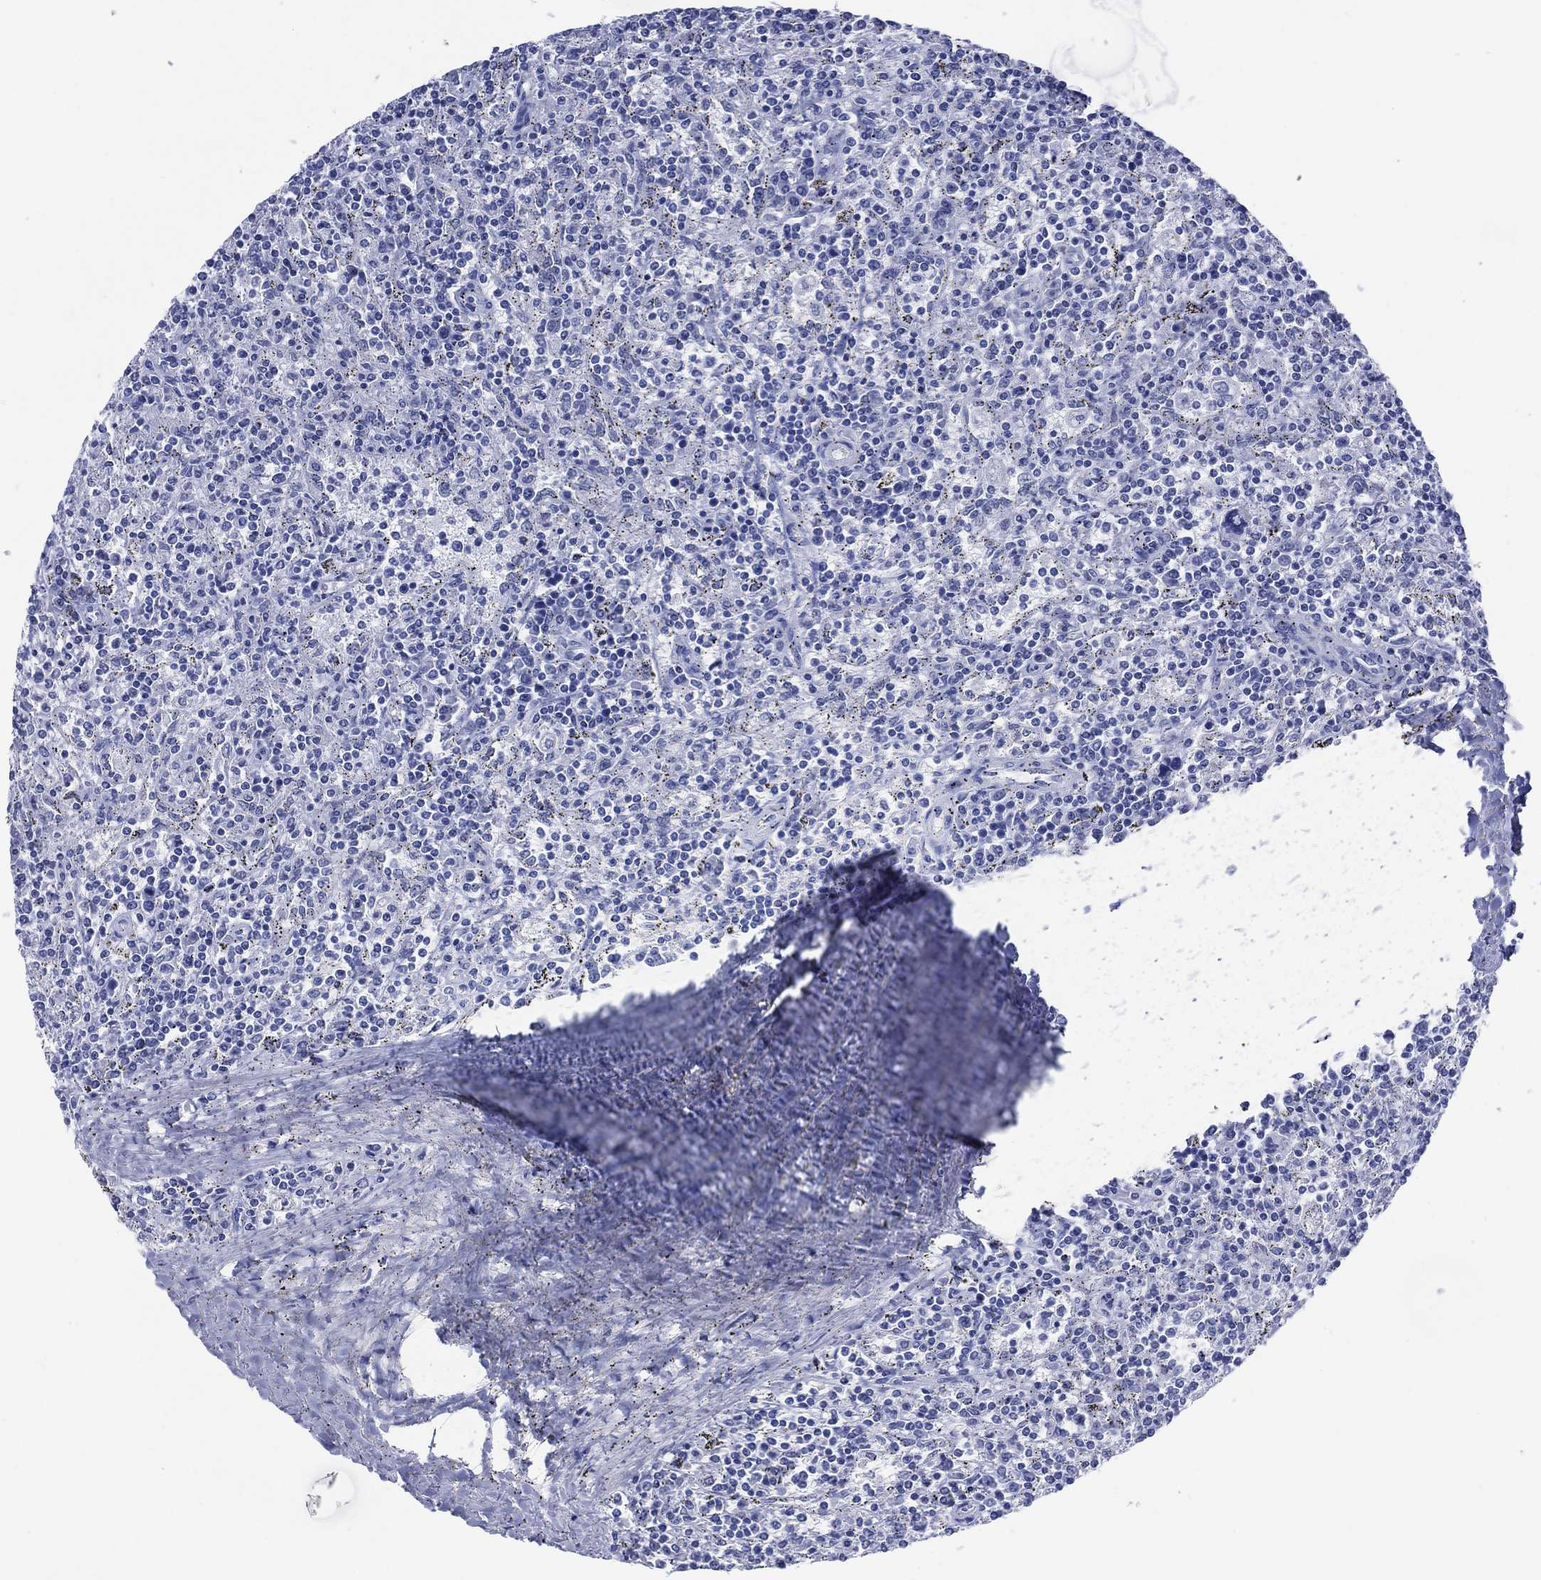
{"staining": {"intensity": "negative", "quantity": "none", "location": "none"}, "tissue": "lymphoma", "cell_type": "Tumor cells", "image_type": "cancer", "snomed": [{"axis": "morphology", "description": "Malignant lymphoma, non-Hodgkin's type, Low grade"}, {"axis": "topography", "description": "Spleen"}], "caption": "Micrograph shows no significant protein staining in tumor cells of malignant lymphoma, non-Hodgkin's type (low-grade). (IHC, brightfield microscopy, high magnification).", "gene": "LRRD1", "patient": {"sex": "male", "age": 62}}